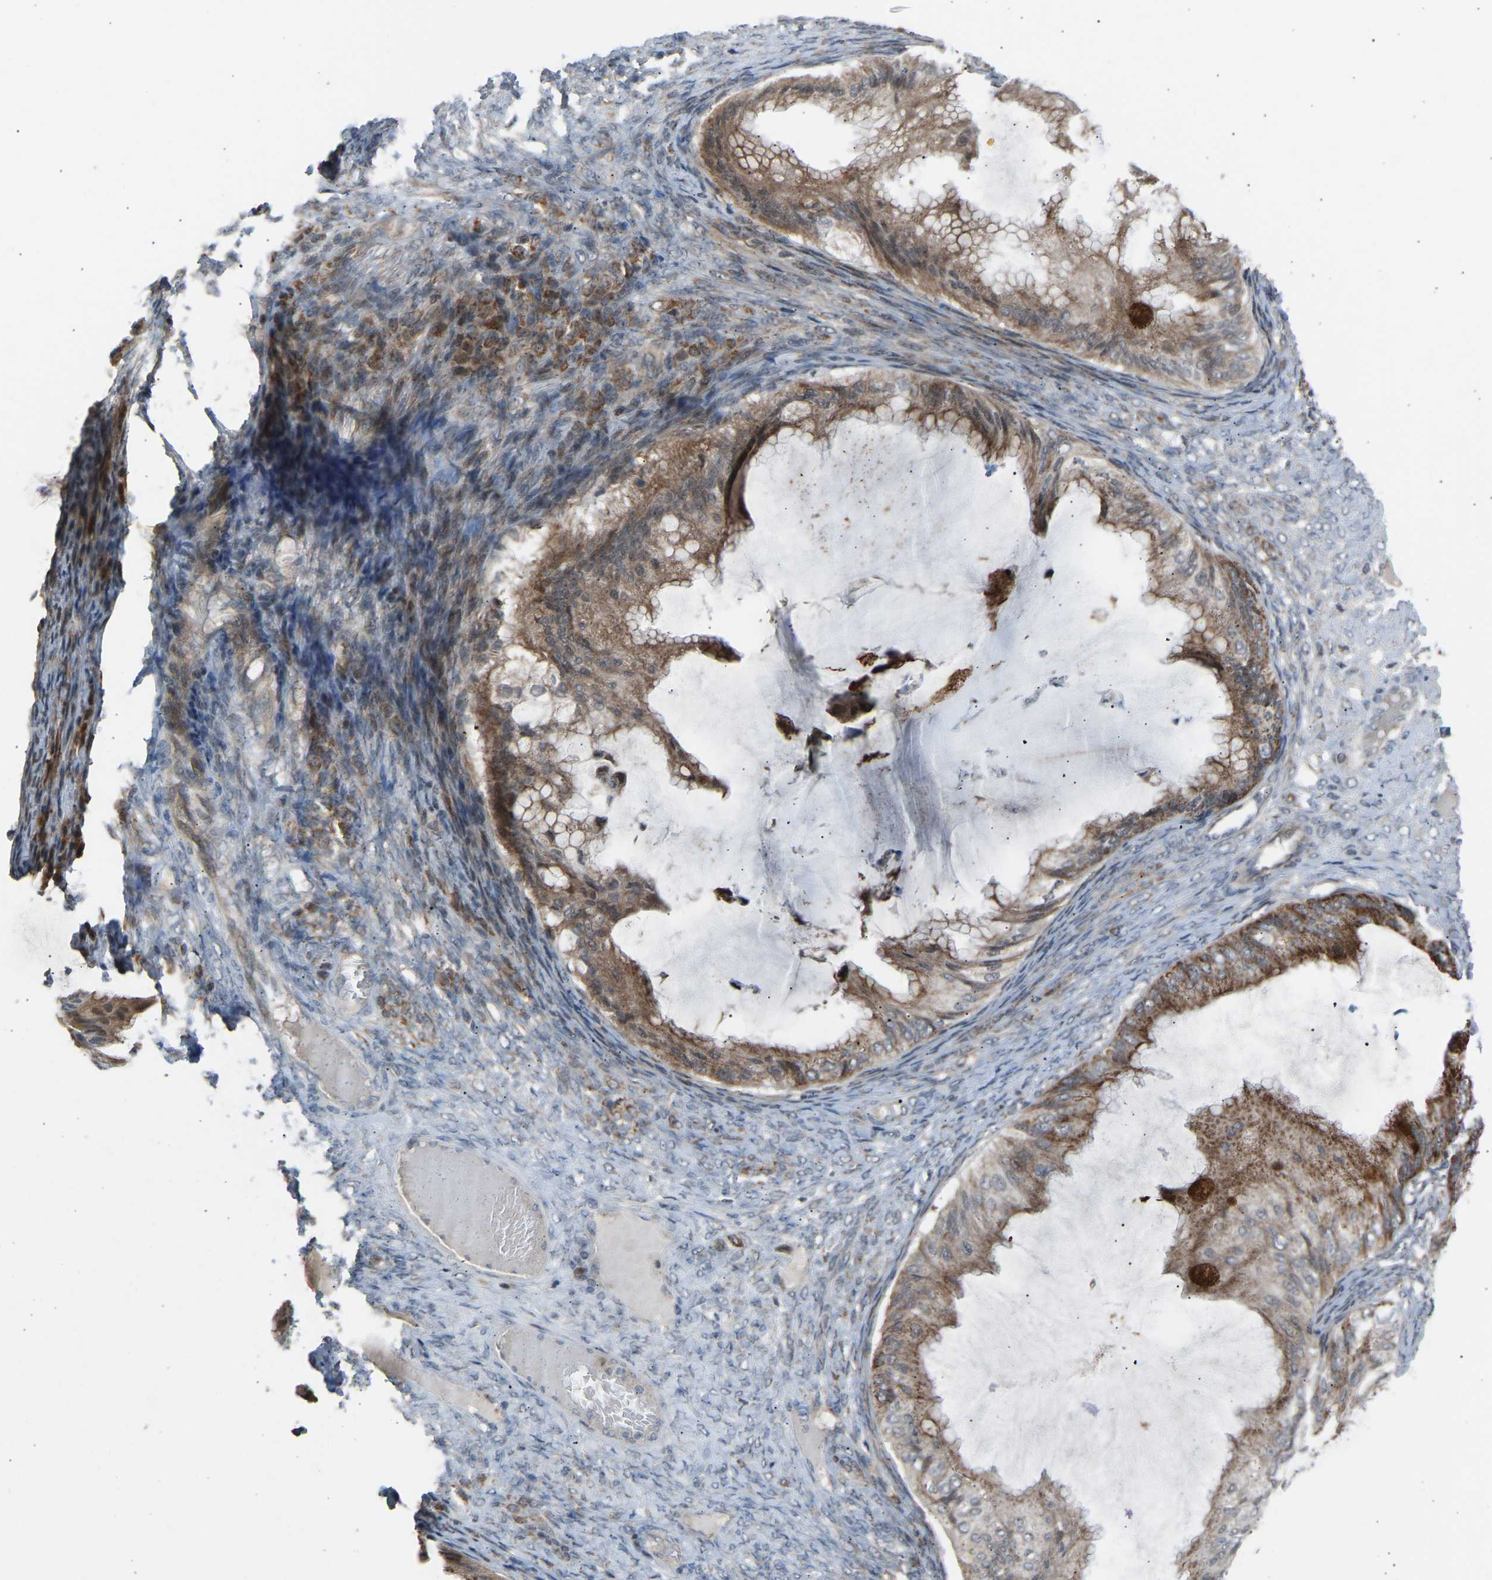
{"staining": {"intensity": "moderate", "quantity": ">75%", "location": "cytoplasmic/membranous"}, "tissue": "ovarian cancer", "cell_type": "Tumor cells", "image_type": "cancer", "snomed": [{"axis": "morphology", "description": "Cystadenocarcinoma, mucinous, NOS"}, {"axis": "topography", "description": "Ovary"}], "caption": "A brown stain labels moderate cytoplasmic/membranous staining of a protein in human ovarian cancer (mucinous cystadenocarcinoma) tumor cells. (IHC, brightfield microscopy, high magnification).", "gene": "SLIRP", "patient": {"sex": "female", "age": 61}}